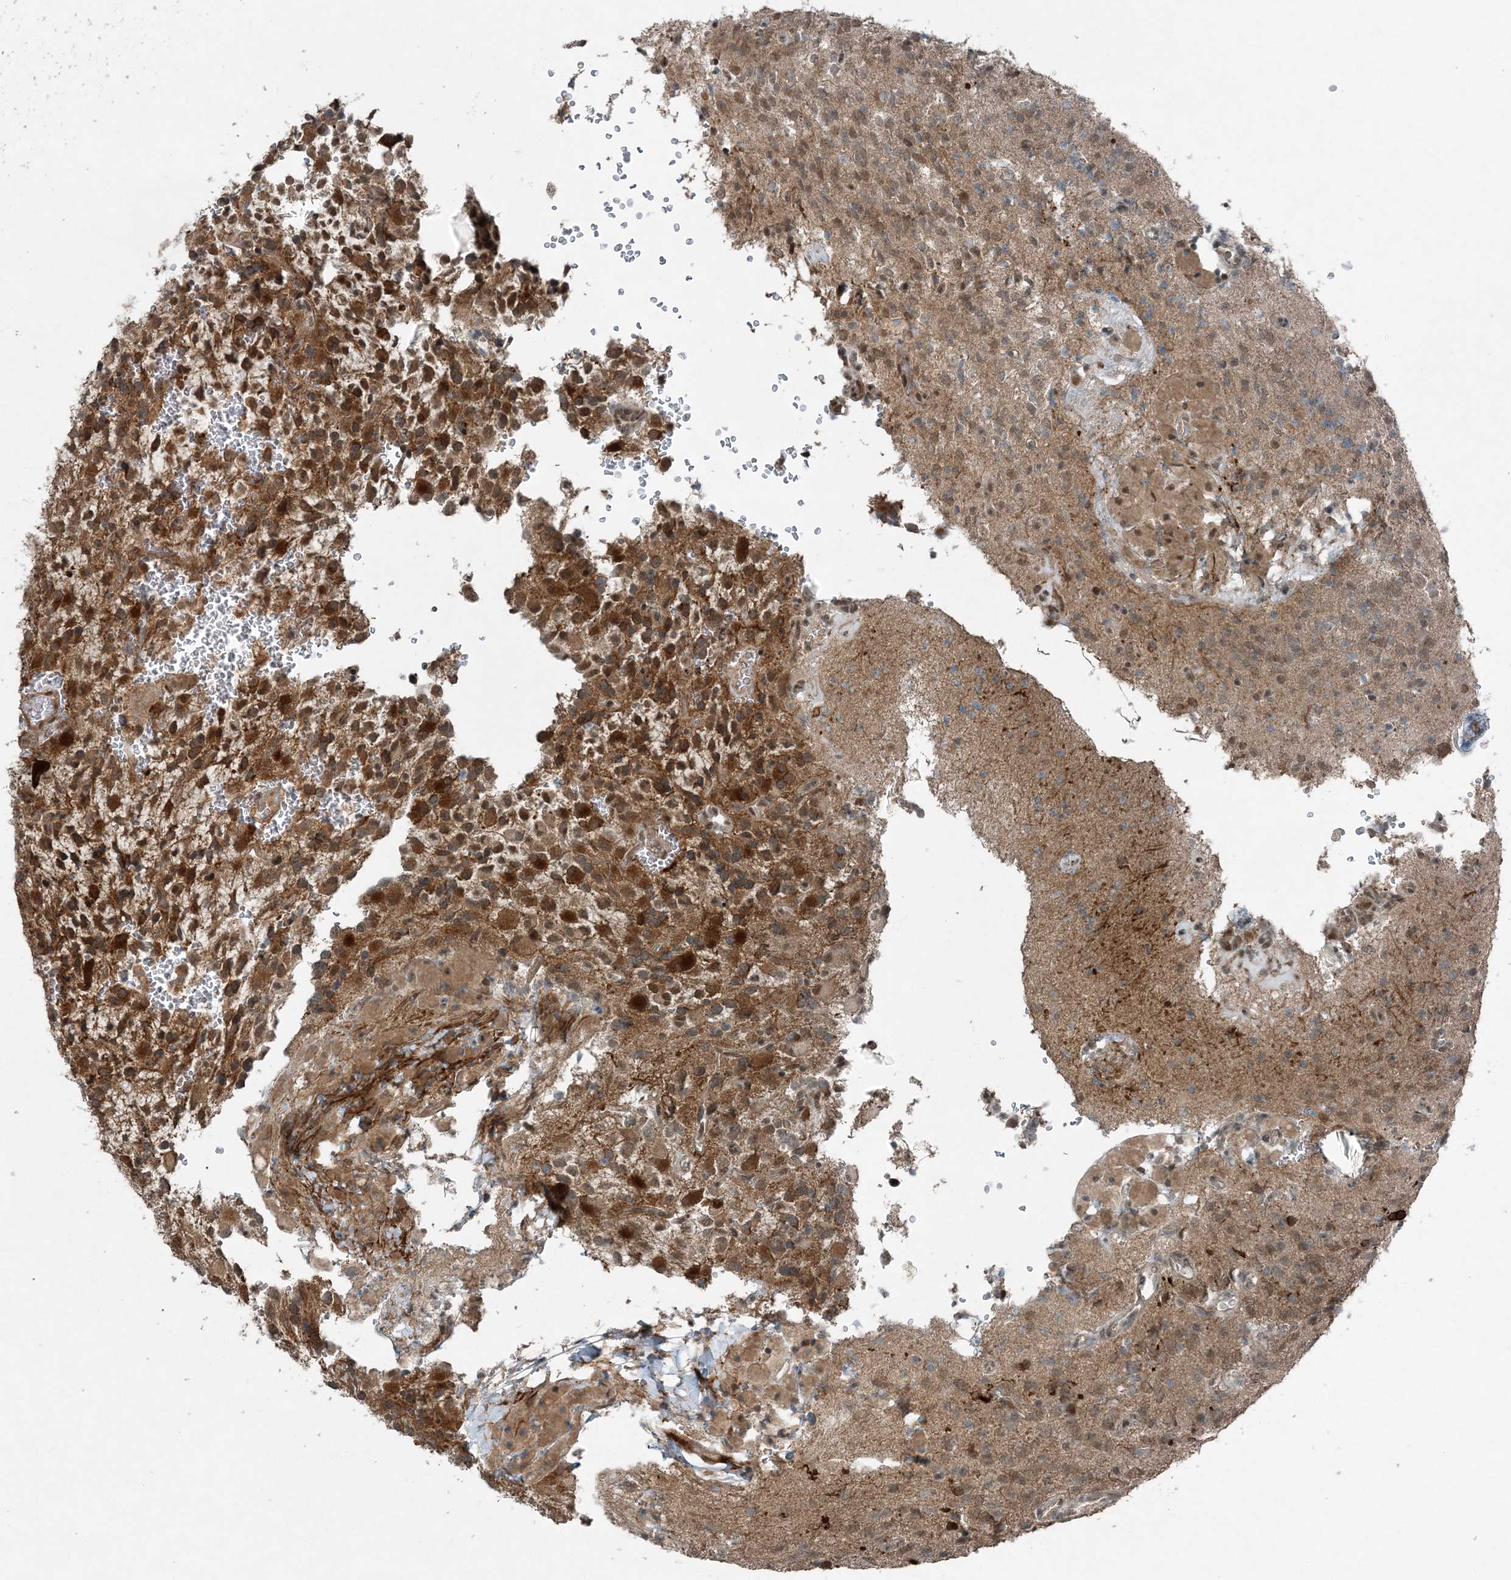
{"staining": {"intensity": "strong", "quantity": "25%-75%", "location": "cytoplasmic/membranous"}, "tissue": "glioma", "cell_type": "Tumor cells", "image_type": "cancer", "snomed": [{"axis": "morphology", "description": "Glioma, malignant, High grade"}, {"axis": "topography", "description": "Brain"}], "caption": "Glioma stained with a protein marker demonstrates strong staining in tumor cells.", "gene": "COPS7B", "patient": {"sex": "male", "age": 34}}